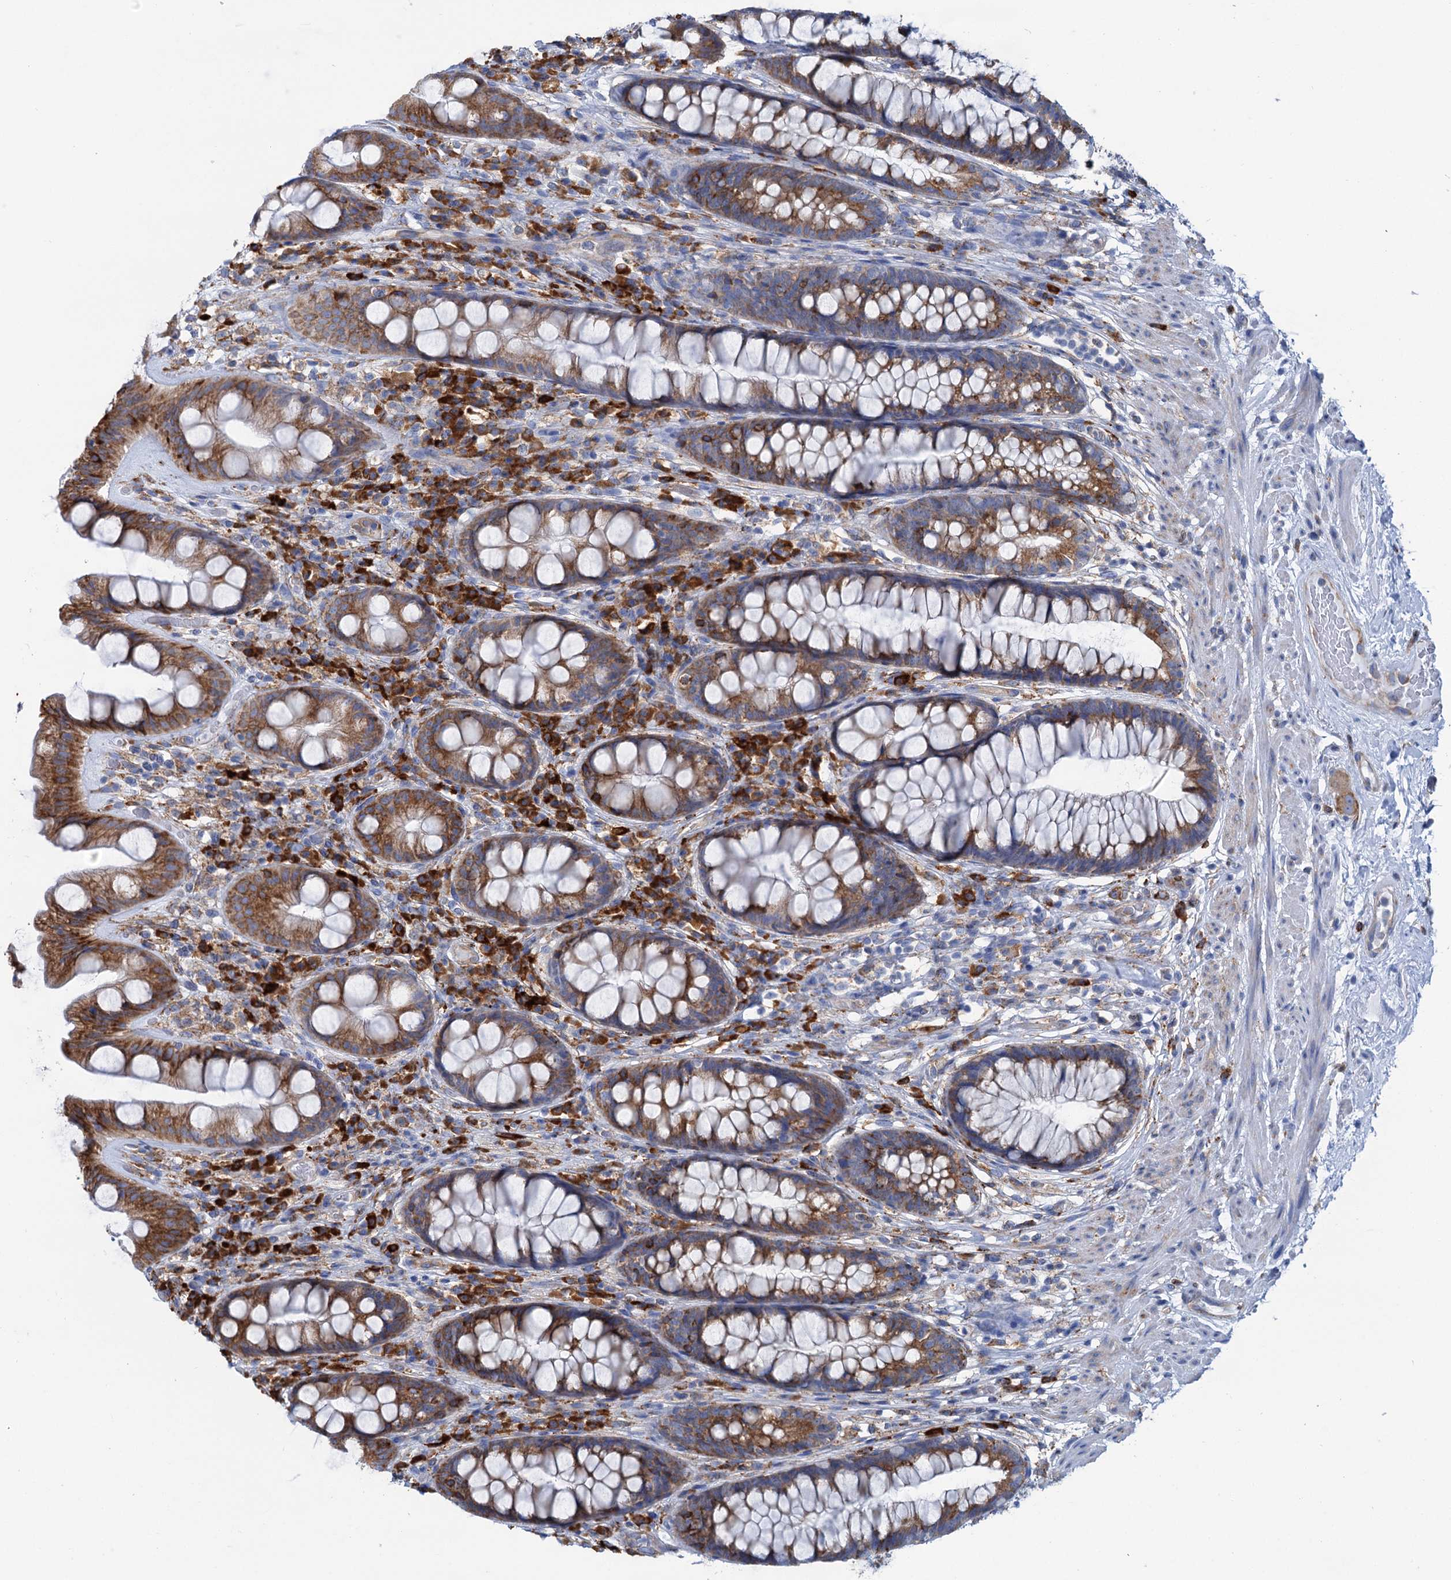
{"staining": {"intensity": "moderate", "quantity": ">75%", "location": "cytoplasmic/membranous"}, "tissue": "rectum", "cell_type": "Glandular cells", "image_type": "normal", "snomed": [{"axis": "morphology", "description": "Normal tissue, NOS"}, {"axis": "topography", "description": "Rectum"}], "caption": "Immunohistochemistry micrograph of unremarkable human rectum stained for a protein (brown), which displays medium levels of moderate cytoplasmic/membranous staining in about >75% of glandular cells.", "gene": "SHE", "patient": {"sex": "male", "age": 74}}